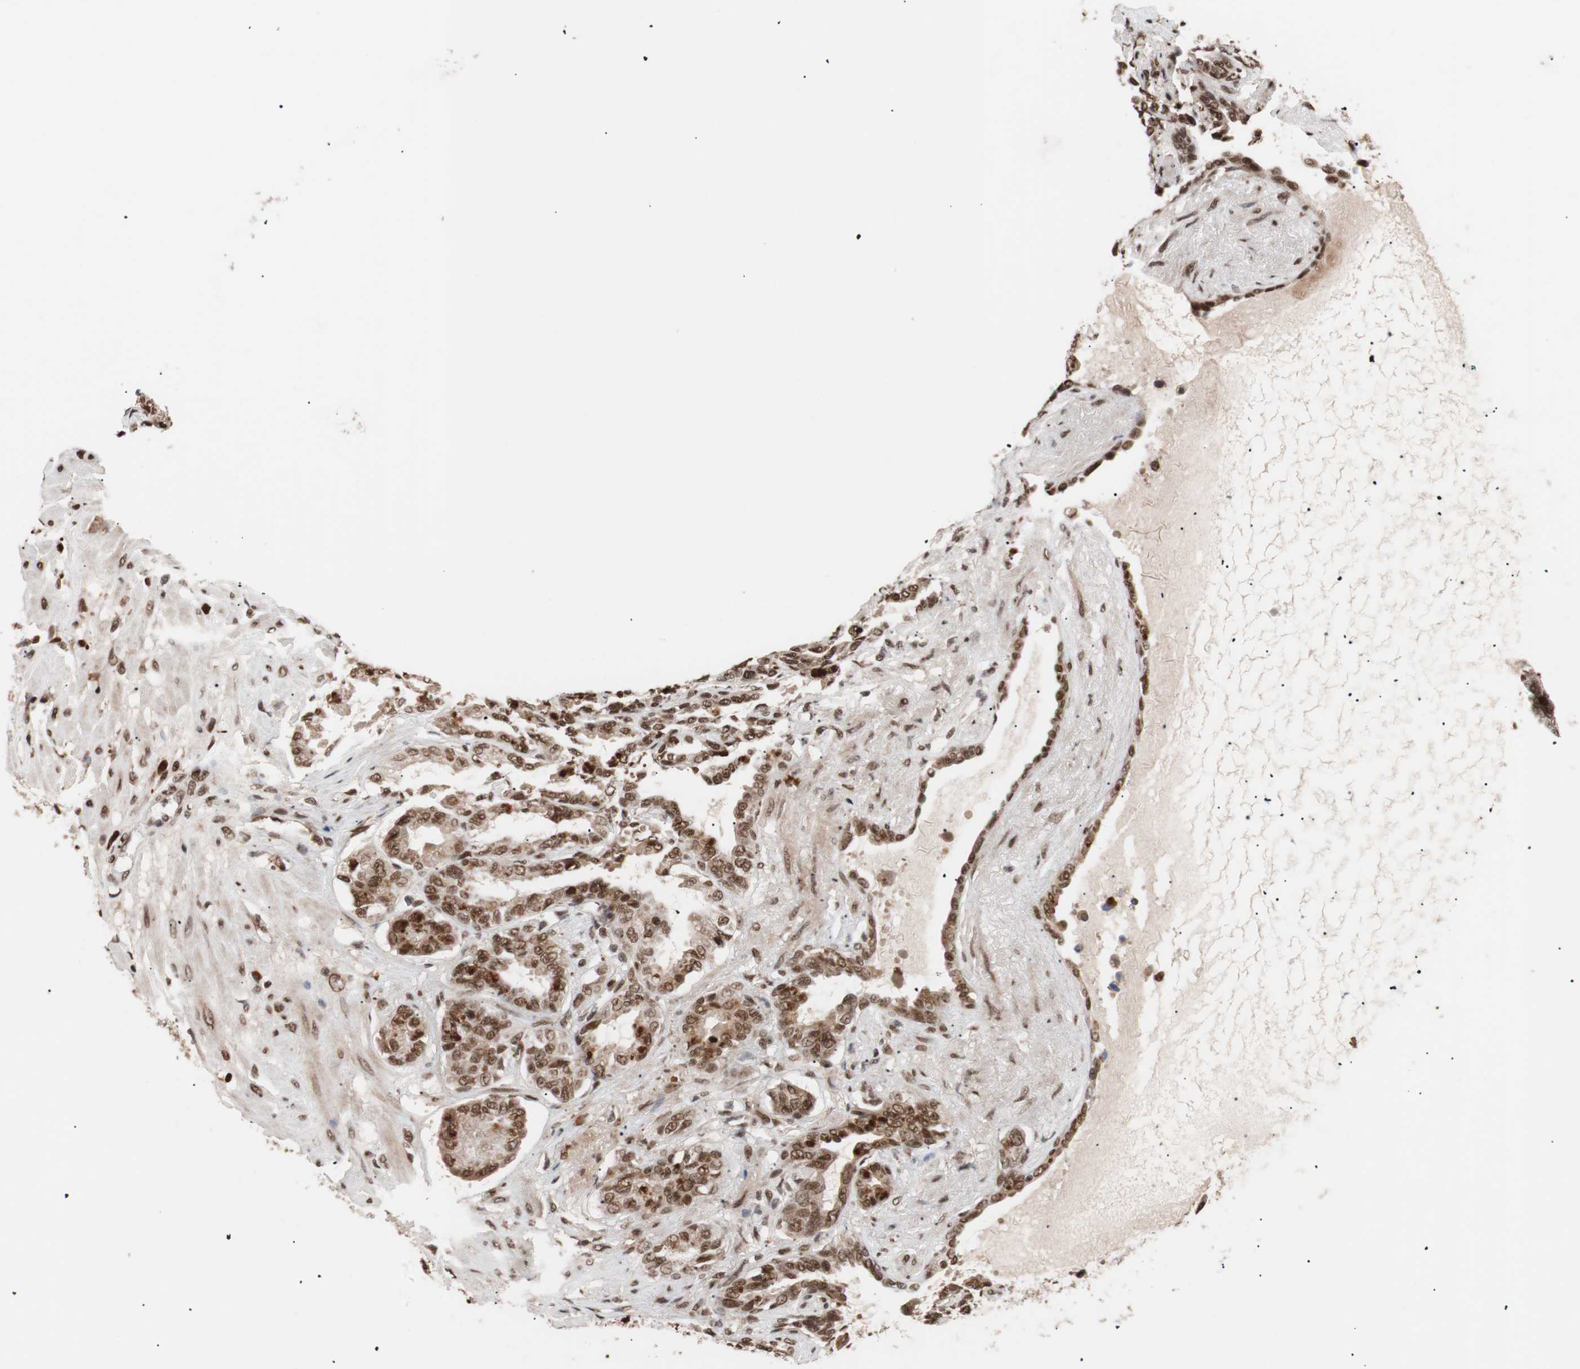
{"staining": {"intensity": "strong", "quantity": ">75%", "location": "cytoplasmic/membranous,nuclear"}, "tissue": "seminal vesicle", "cell_type": "Glandular cells", "image_type": "normal", "snomed": [{"axis": "morphology", "description": "Normal tissue, NOS"}, {"axis": "topography", "description": "Seminal veicle"}], "caption": "Seminal vesicle stained with immunohistochemistry reveals strong cytoplasmic/membranous,nuclear staining in about >75% of glandular cells.", "gene": "CHAMP1", "patient": {"sex": "male", "age": 61}}